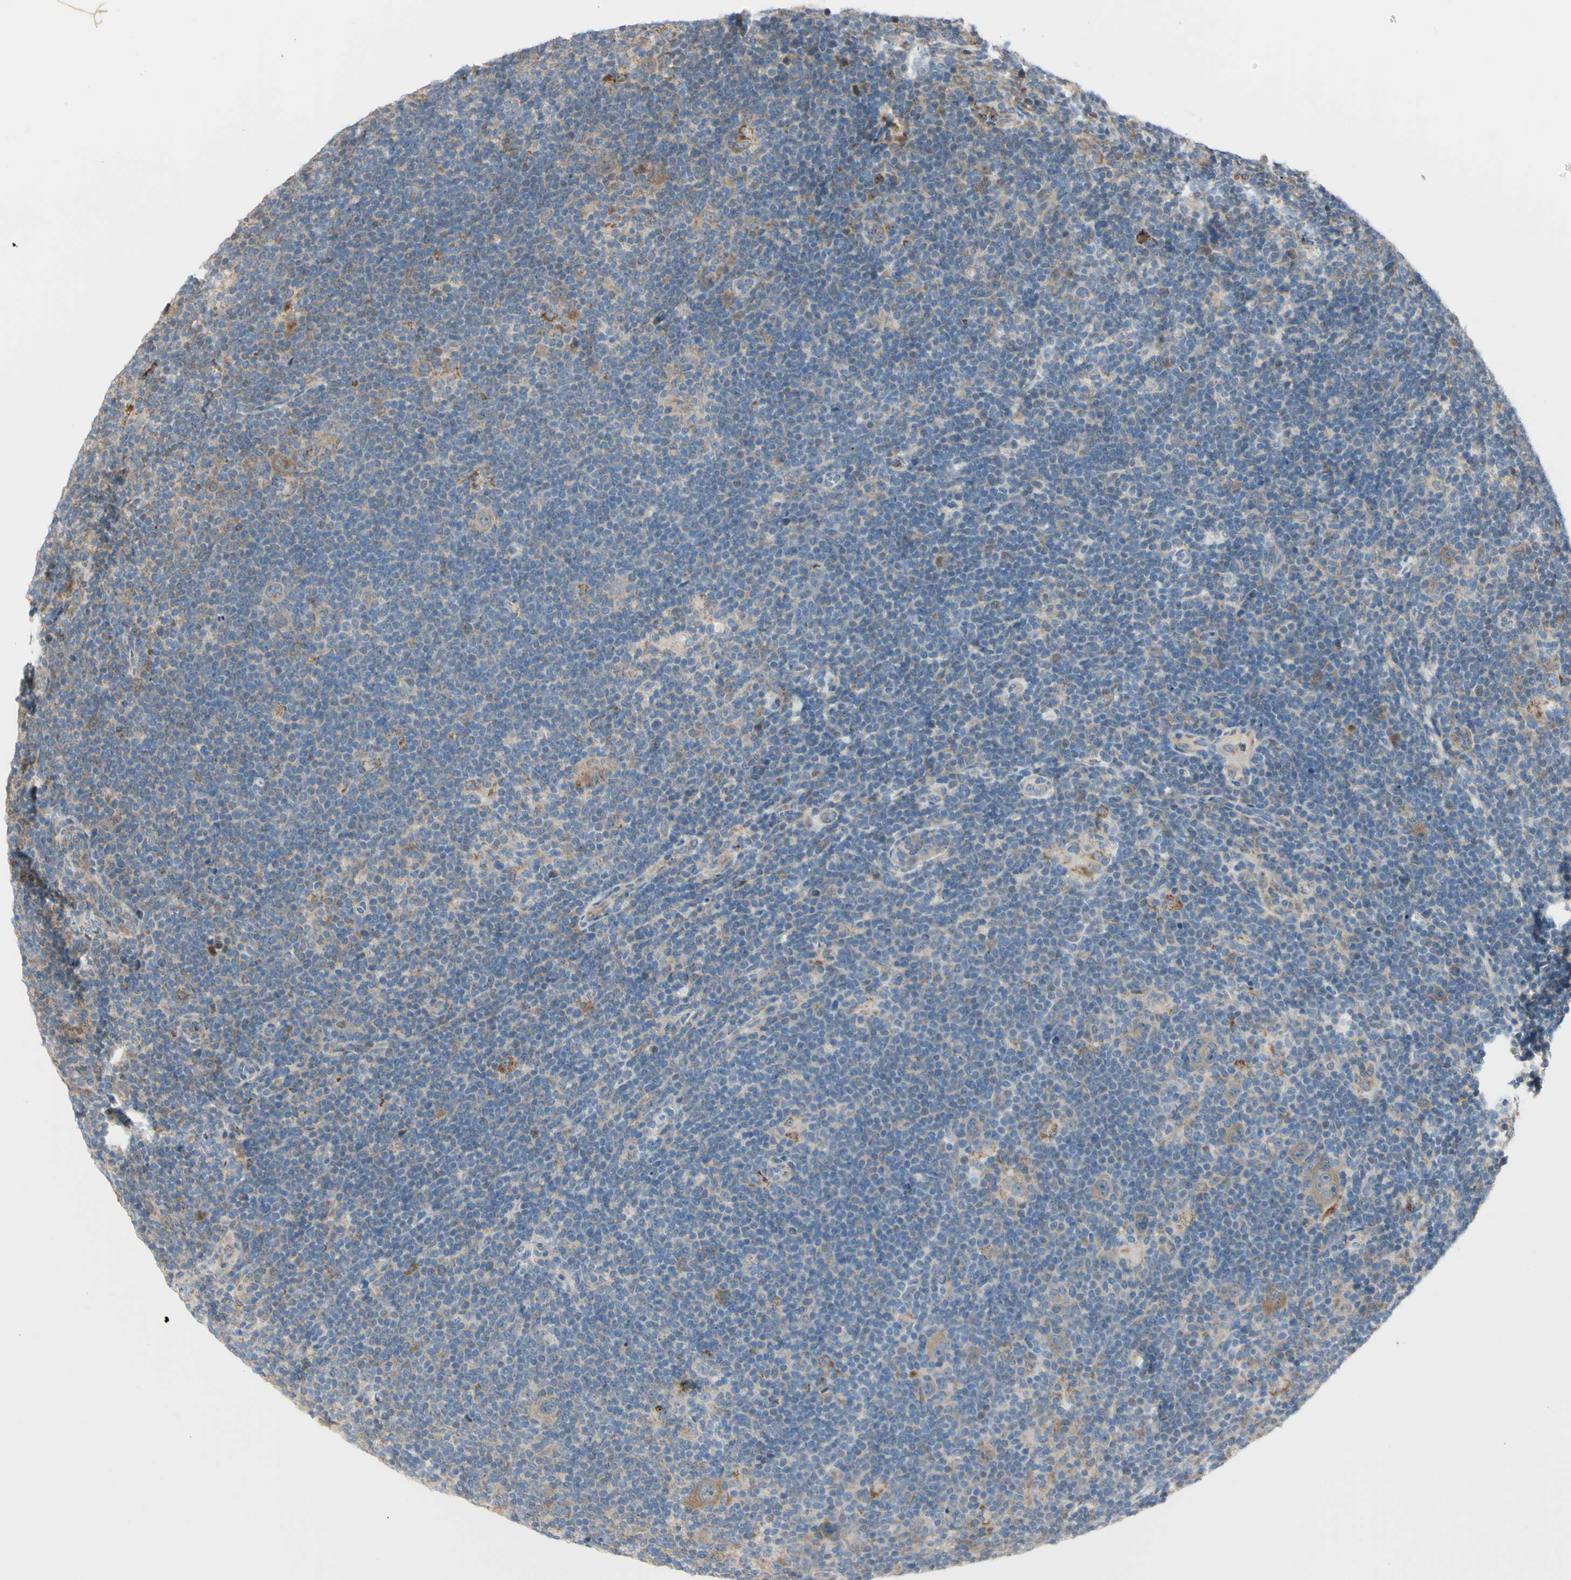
{"staining": {"intensity": "weak", "quantity": ">75%", "location": "cytoplasmic/membranous"}, "tissue": "lymphoma", "cell_type": "Tumor cells", "image_type": "cancer", "snomed": [{"axis": "morphology", "description": "Hodgkin's disease, NOS"}, {"axis": "topography", "description": "Lymph node"}], "caption": "Immunohistochemistry (IHC) of Hodgkin's disease demonstrates low levels of weak cytoplasmic/membranous positivity in about >75% of tumor cells.", "gene": "EIF5A", "patient": {"sex": "female", "age": 57}}